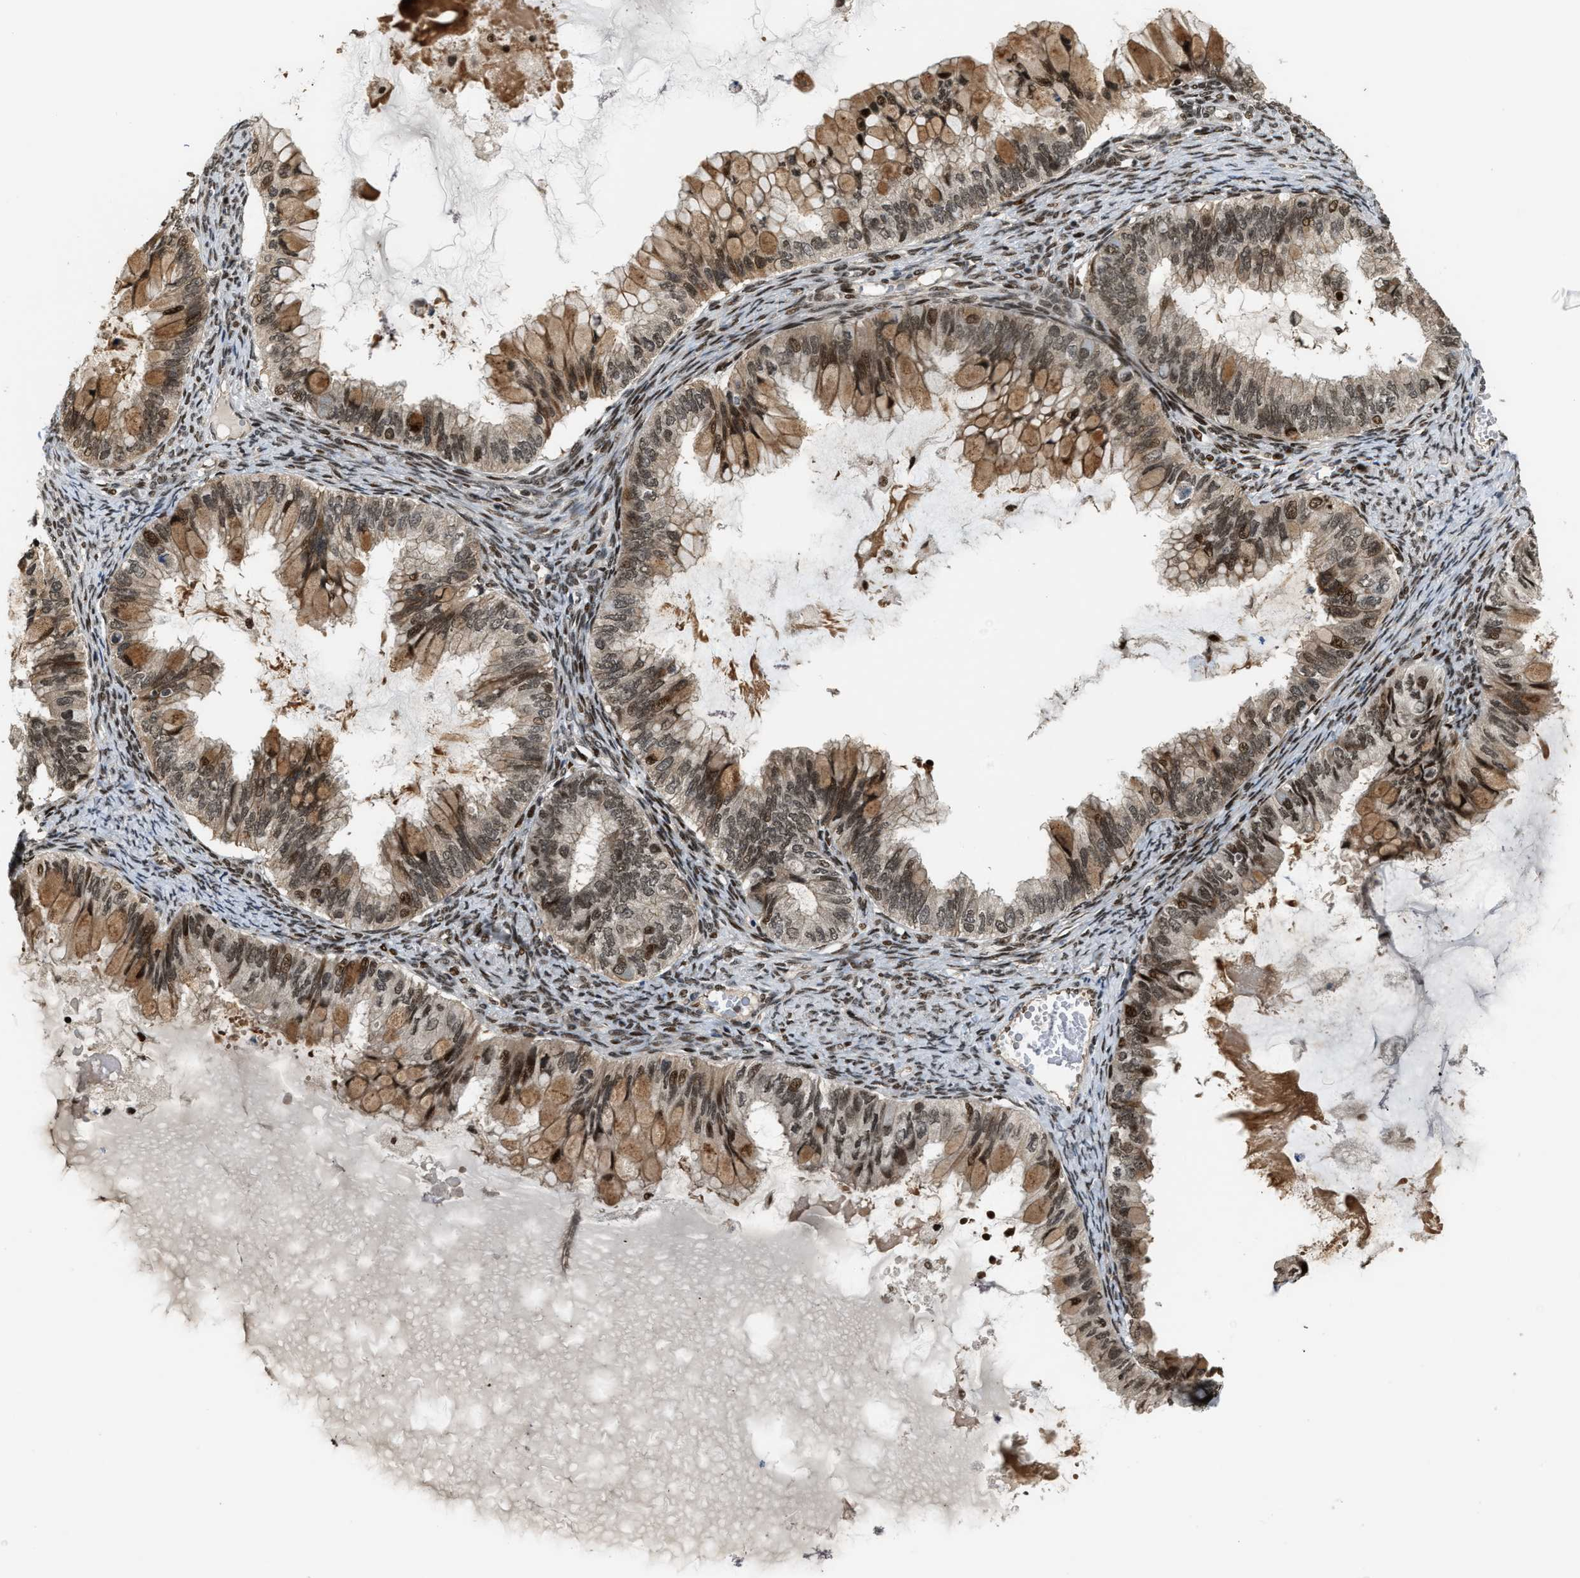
{"staining": {"intensity": "moderate", "quantity": ">75%", "location": "cytoplasmic/membranous,nuclear"}, "tissue": "ovarian cancer", "cell_type": "Tumor cells", "image_type": "cancer", "snomed": [{"axis": "morphology", "description": "Cystadenocarcinoma, mucinous, NOS"}, {"axis": "topography", "description": "Ovary"}], "caption": "Immunohistochemical staining of mucinous cystadenocarcinoma (ovarian) demonstrates medium levels of moderate cytoplasmic/membranous and nuclear positivity in about >75% of tumor cells. (brown staining indicates protein expression, while blue staining denotes nuclei).", "gene": "SERTAD2", "patient": {"sex": "female", "age": 80}}